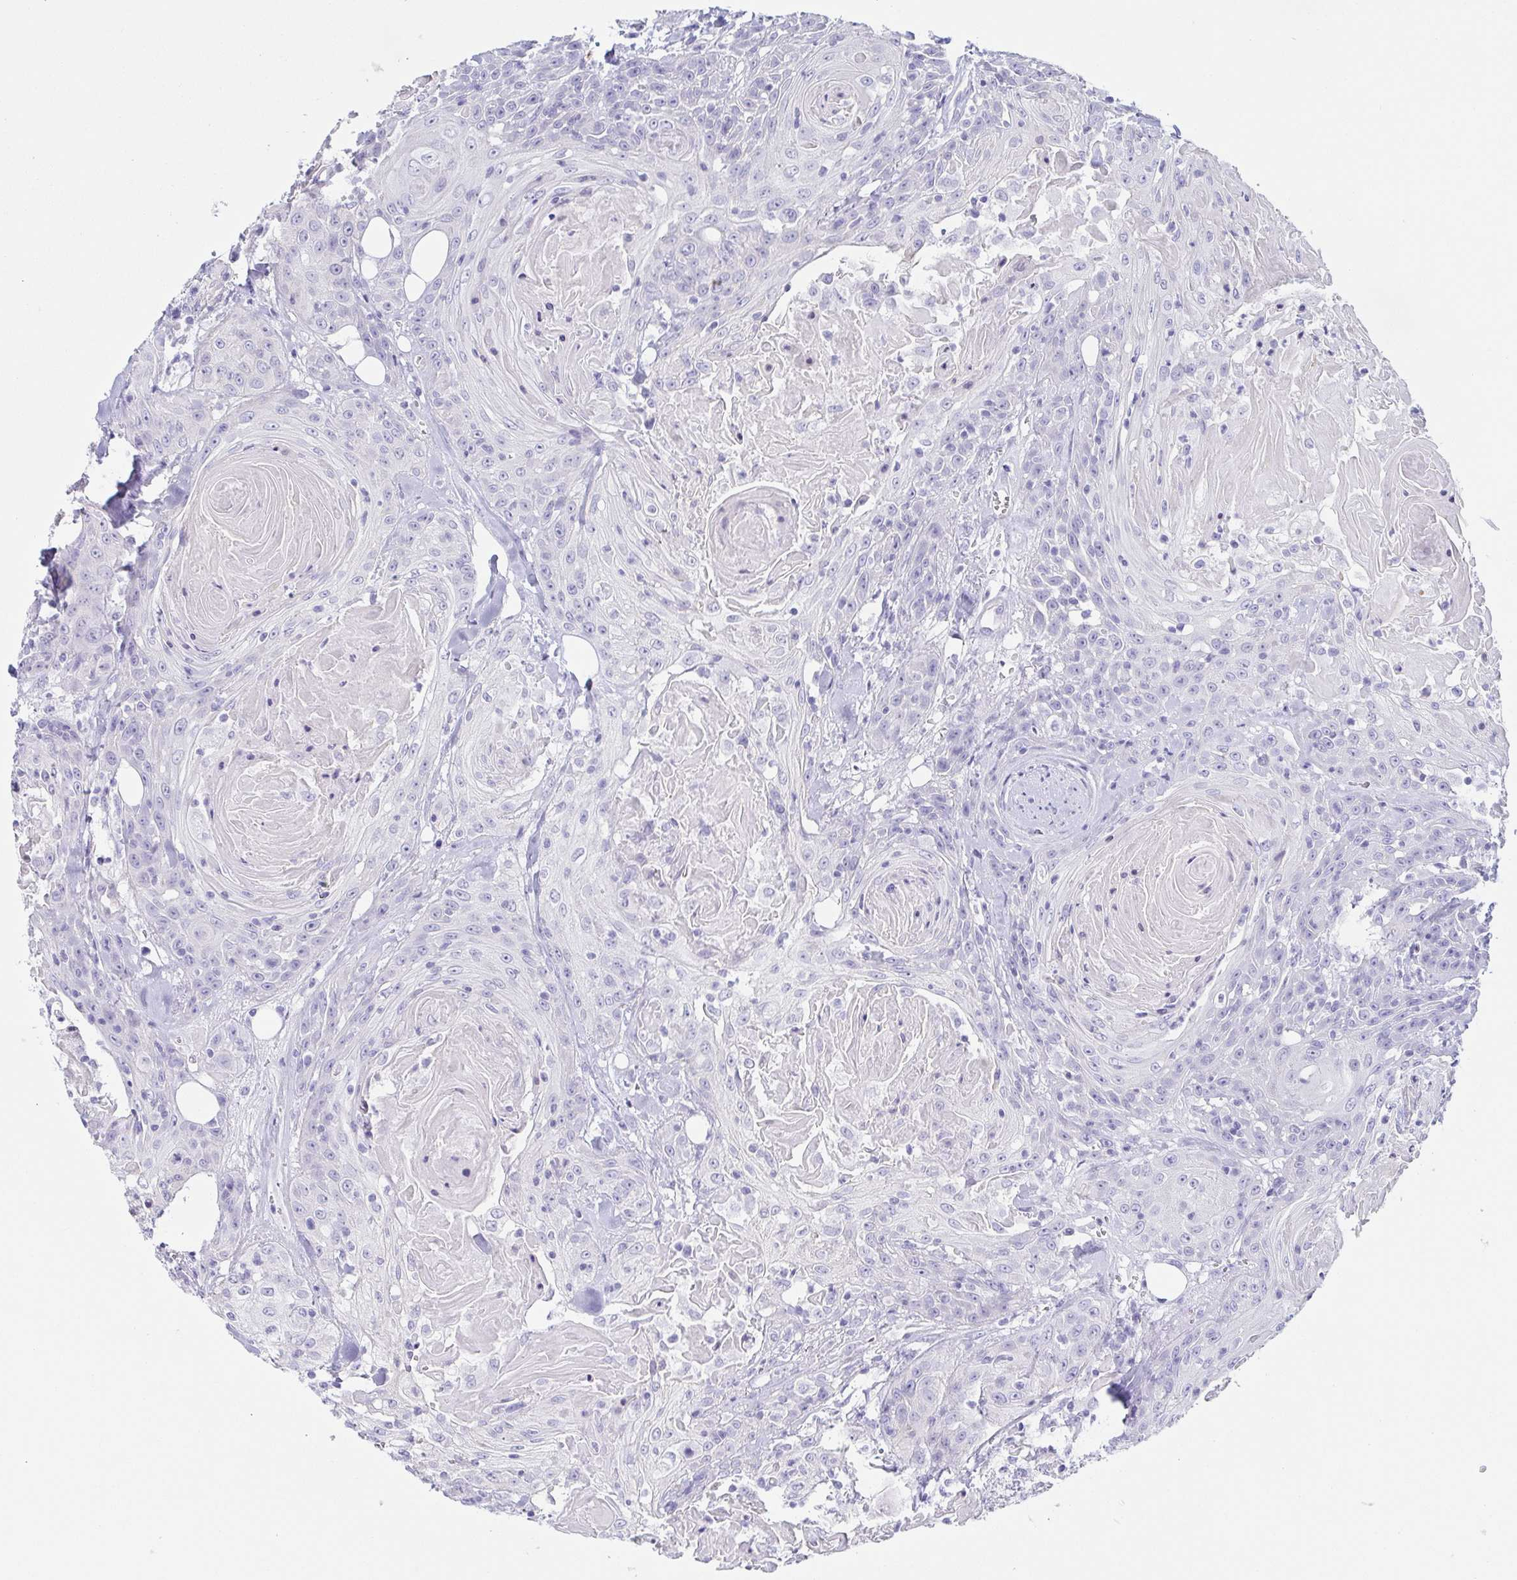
{"staining": {"intensity": "negative", "quantity": "none", "location": "none"}, "tissue": "head and neck cancer", "cell_type": "Tumor cells", "image_type": "cancer", "snomed": [{"axis": "morphology", "description": "Squamous cell carcinoma, NOS"}, {"axis": "topography", "description": "Head-Neck"}], "caption": "High magnification brightfield microscopy of head and neck squamous cell carcinoma stained with DAB (3,3'-diaminobenzidine) (brown) and counterstained with hematoxylin (blue): tumor cells show no significant expression.", "gene": "PRR4", "patient": {"sex": "female", "age": 84}}